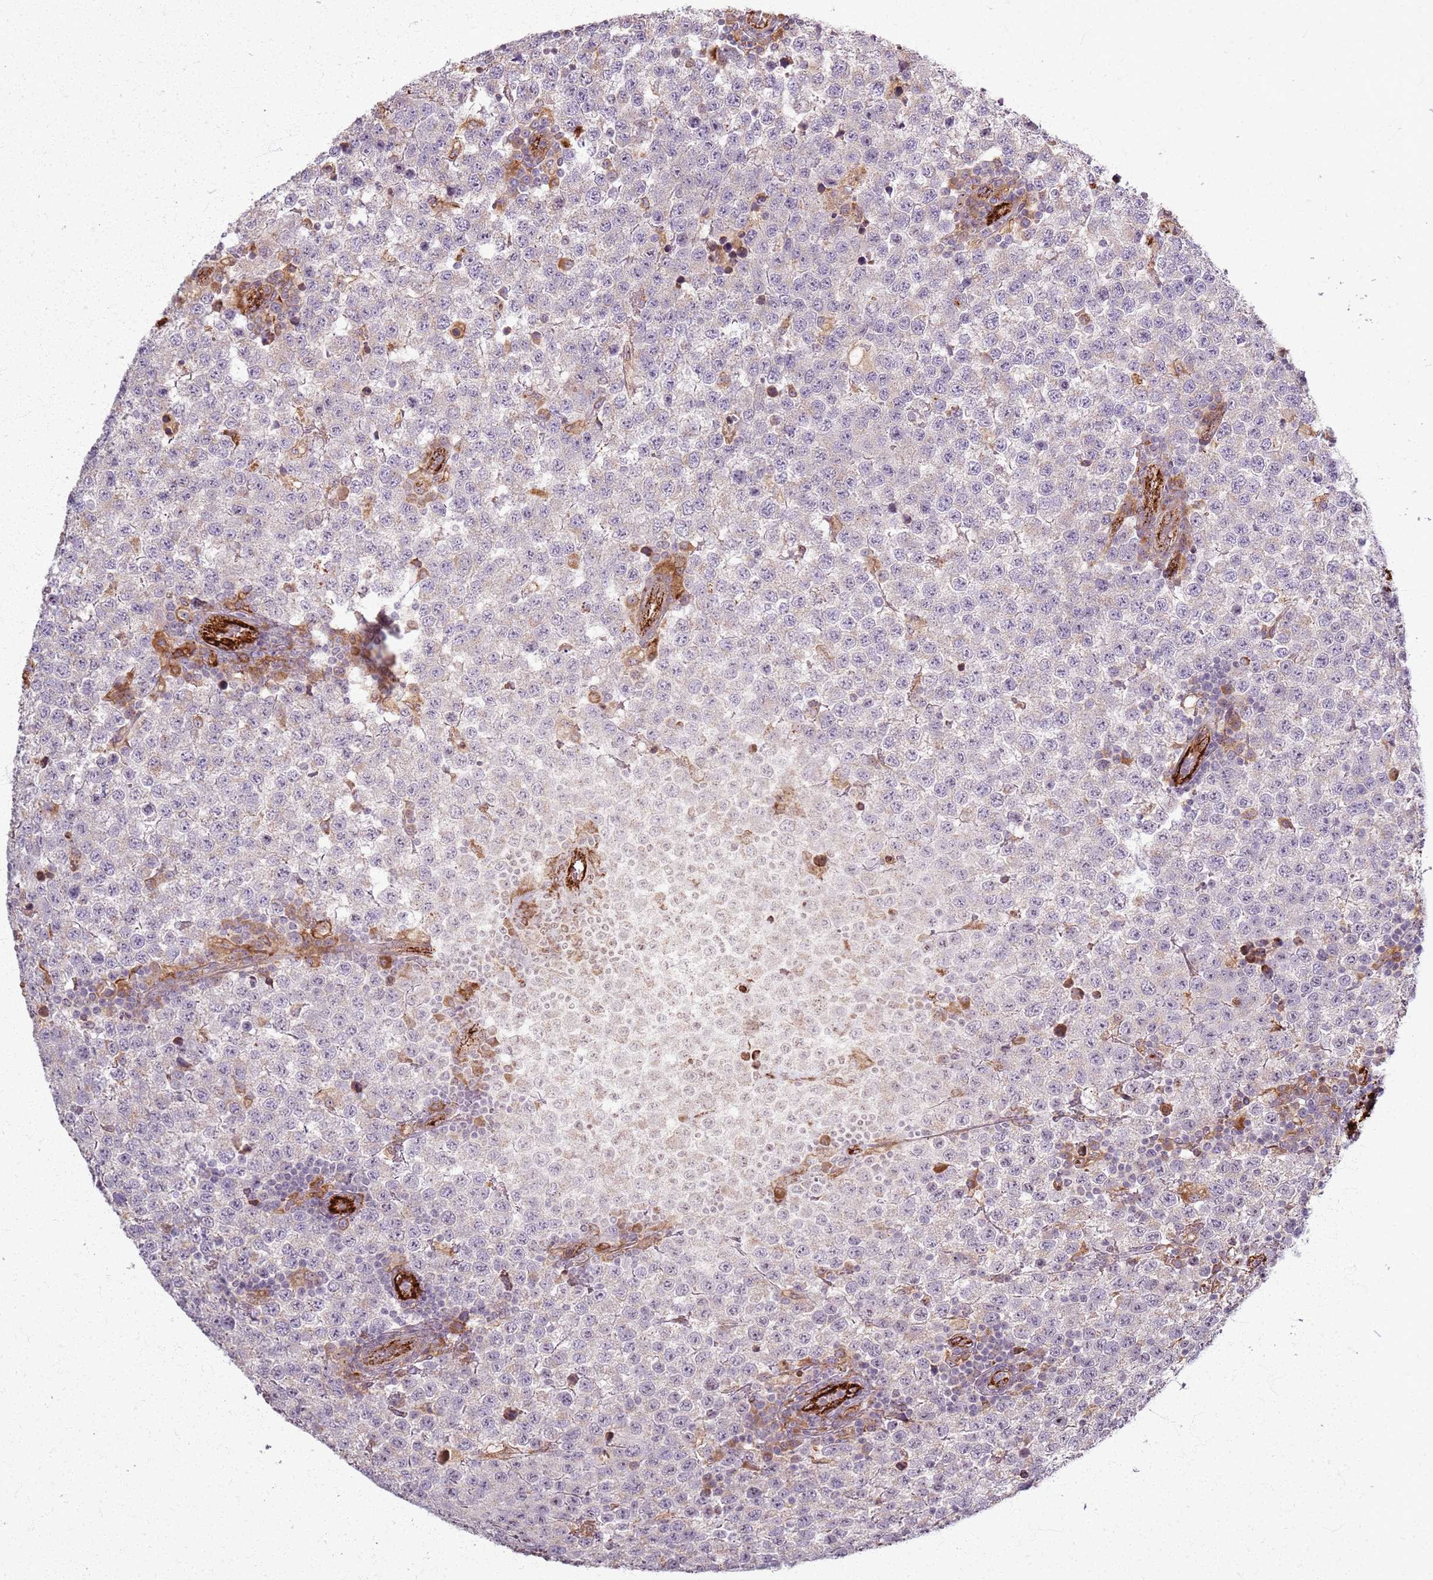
{"staining": {"intensity": "negative", "quantity": "none", "location": "none"}, "tissue": "testis cancer", "cell_type": "Tumor cells", "image_type": "cancer", "snomed": [{"axis": "morphology", "description": "Seminoma, NOS"}, {"axis": "topography", "description": "Testis"}], "caption": "A micrograph of human testis cancer (seminoma) is negative for staining in tumor cells.", "gene": "KRI1", "patient": {"sex": "male", "age": 34}}